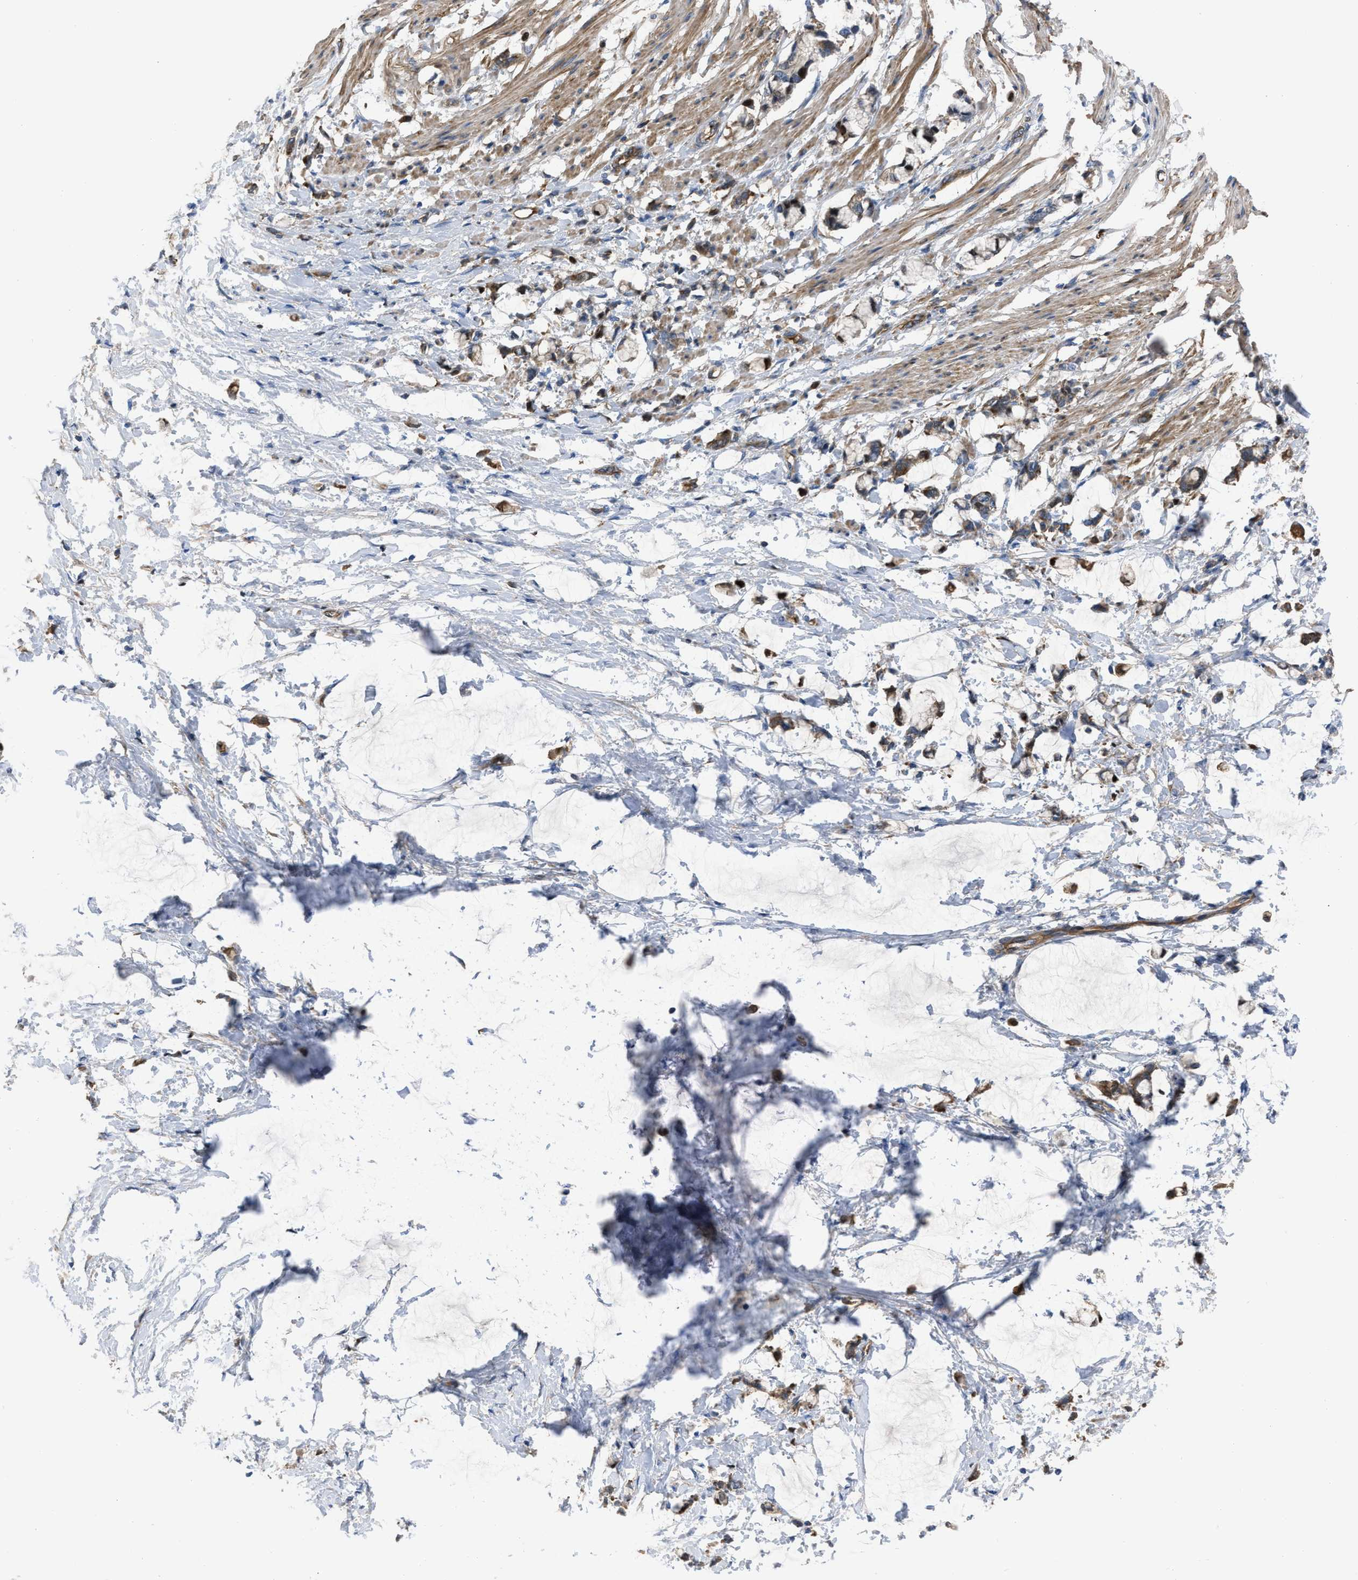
{"staining": {"intensity": "moderate", "quantity": ">75%", "location": "cytoplasmic/membranous"}, "tissue": "smooth muscle", "cell_type": "Smooth muscle cells", "image_type": "normal", "snomed": [{"axis": "morphology", "description": "Normal tissue, NOS"}, {"axis": "morphology", "description": "Adenocarcinoma, NOS"}, {"axis": "topography", "description": "Smooth muscle"}, {"axis": "topography", "description": "Colon"}], "caption": "Human smooth muscle stained for a protein (brown) reveals moderate cytoplasmic/membranous positive positivity in approximately >75% of smooth muscle cells.", "gene": "TRIOBP", "patient": {"sex": "male", "age": 14}}